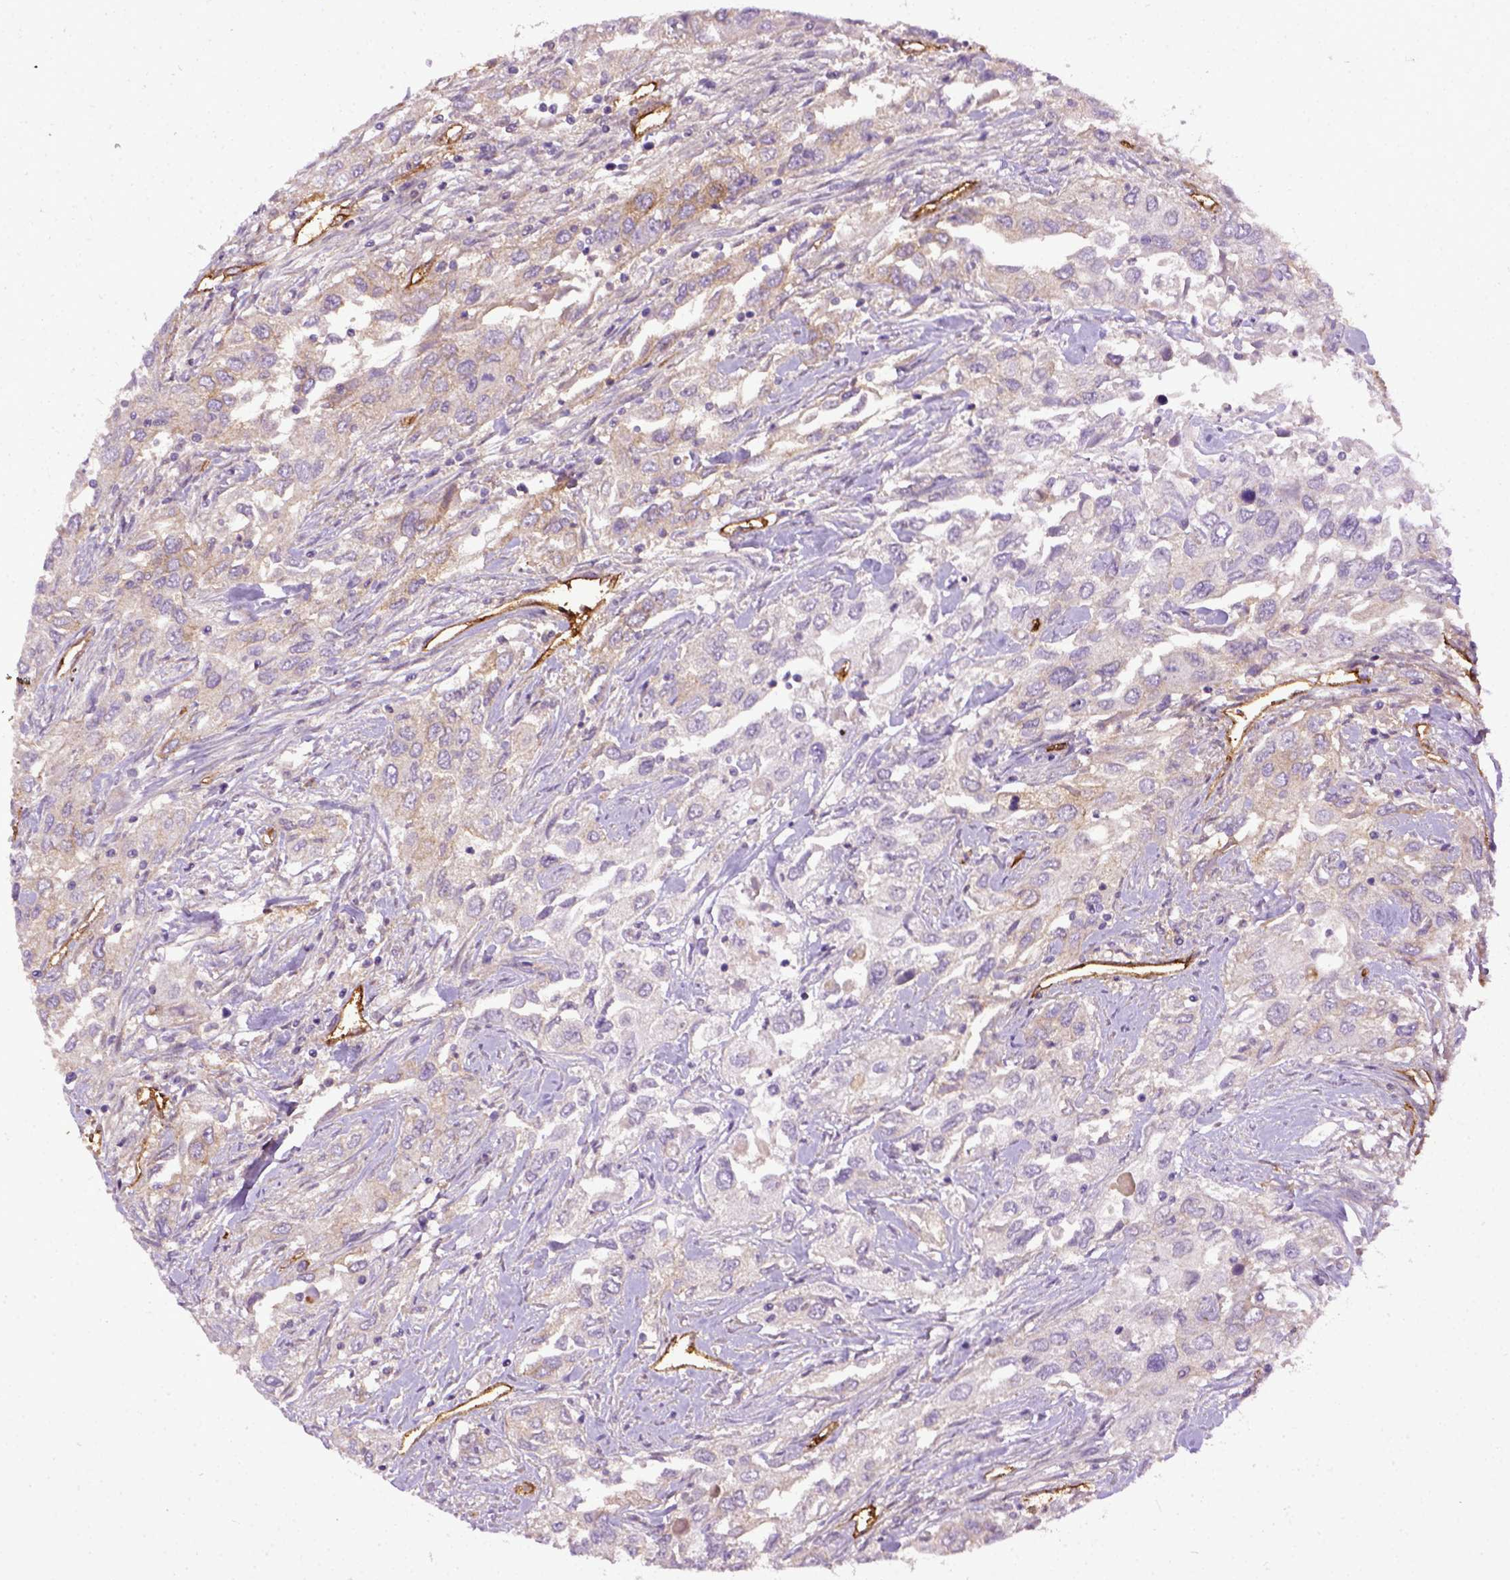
{"staining": {"intensity": "weak", "quantity": "25%-75%", "location": "cytoplasmic/membranous"}, "tissue": "urothelial cancer", "cell_type": "Tumor cells", "image_type": "cancer", "snomed": [{"axis": "morphology", "description": "Urothelial carcinoma, High grade"}, {"axis": "topography", "description": "Urinary bladder"}], "caption": "Urothelial cancer stained with IHC exhibits weak cytoplasmic/membranous expression in approximately 25%-75% of tumor cells.", "gene": "ENG", "patient": {"sex": "male", "age": 76}}